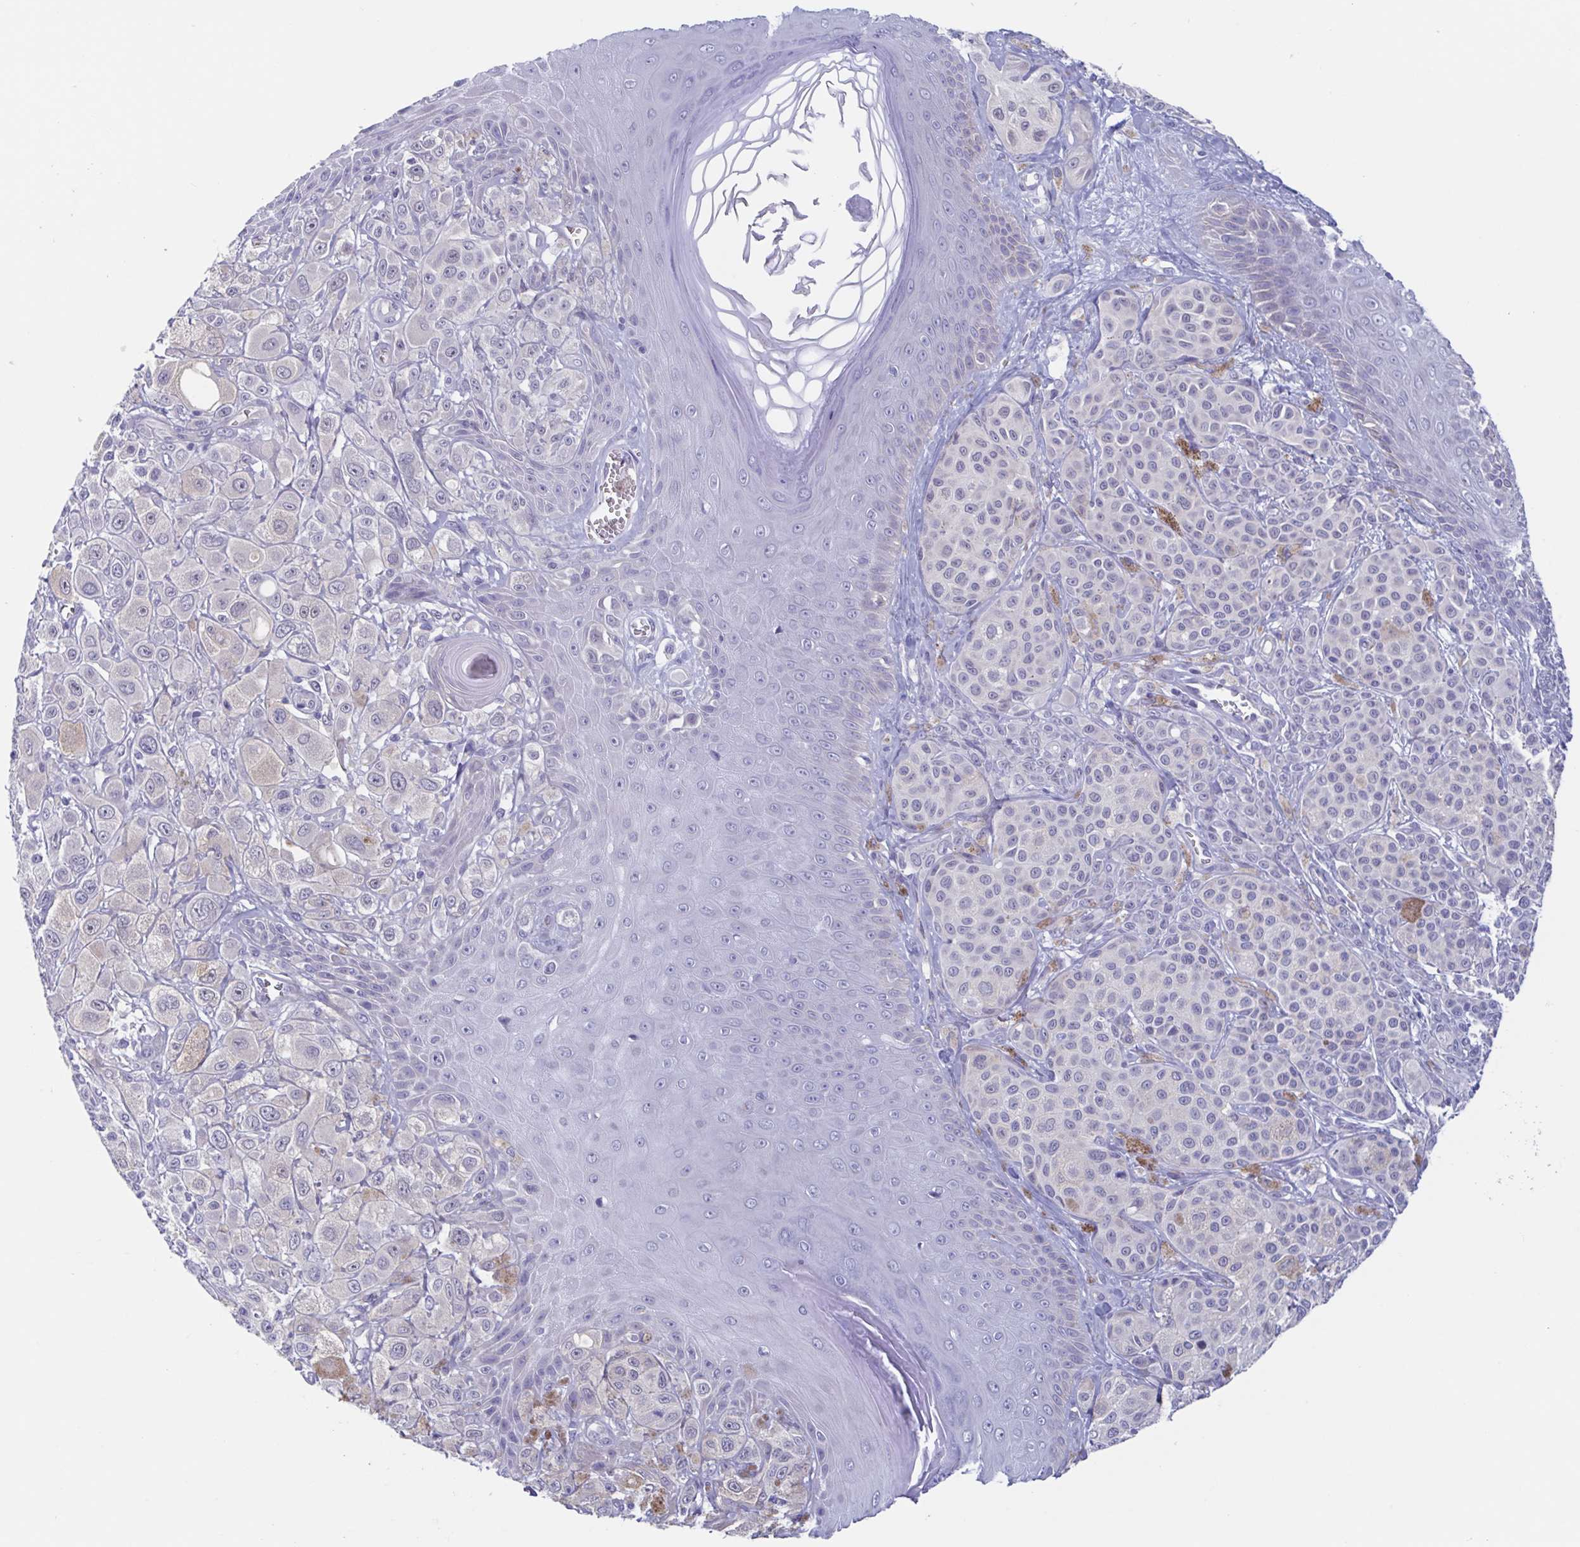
{"staining": {"intensity": "negative", "quantity": "none", "location": "none"}, "tissue": "melanoma", "cell_type": "Tumor cells", "image_type": "cancer", "snomed": [{"axis": "morphology", "description": "Malignant melanoma, NOS"}, {"axis": "topography", "description": "Skin"}], "caption": "This is an immunohistochemistry (IHC) photomicrograph of malignant melanoma. There is no expression in tumor cells.", "gene": "TEX12", "patient": {"sex": "male", "age": 67}}